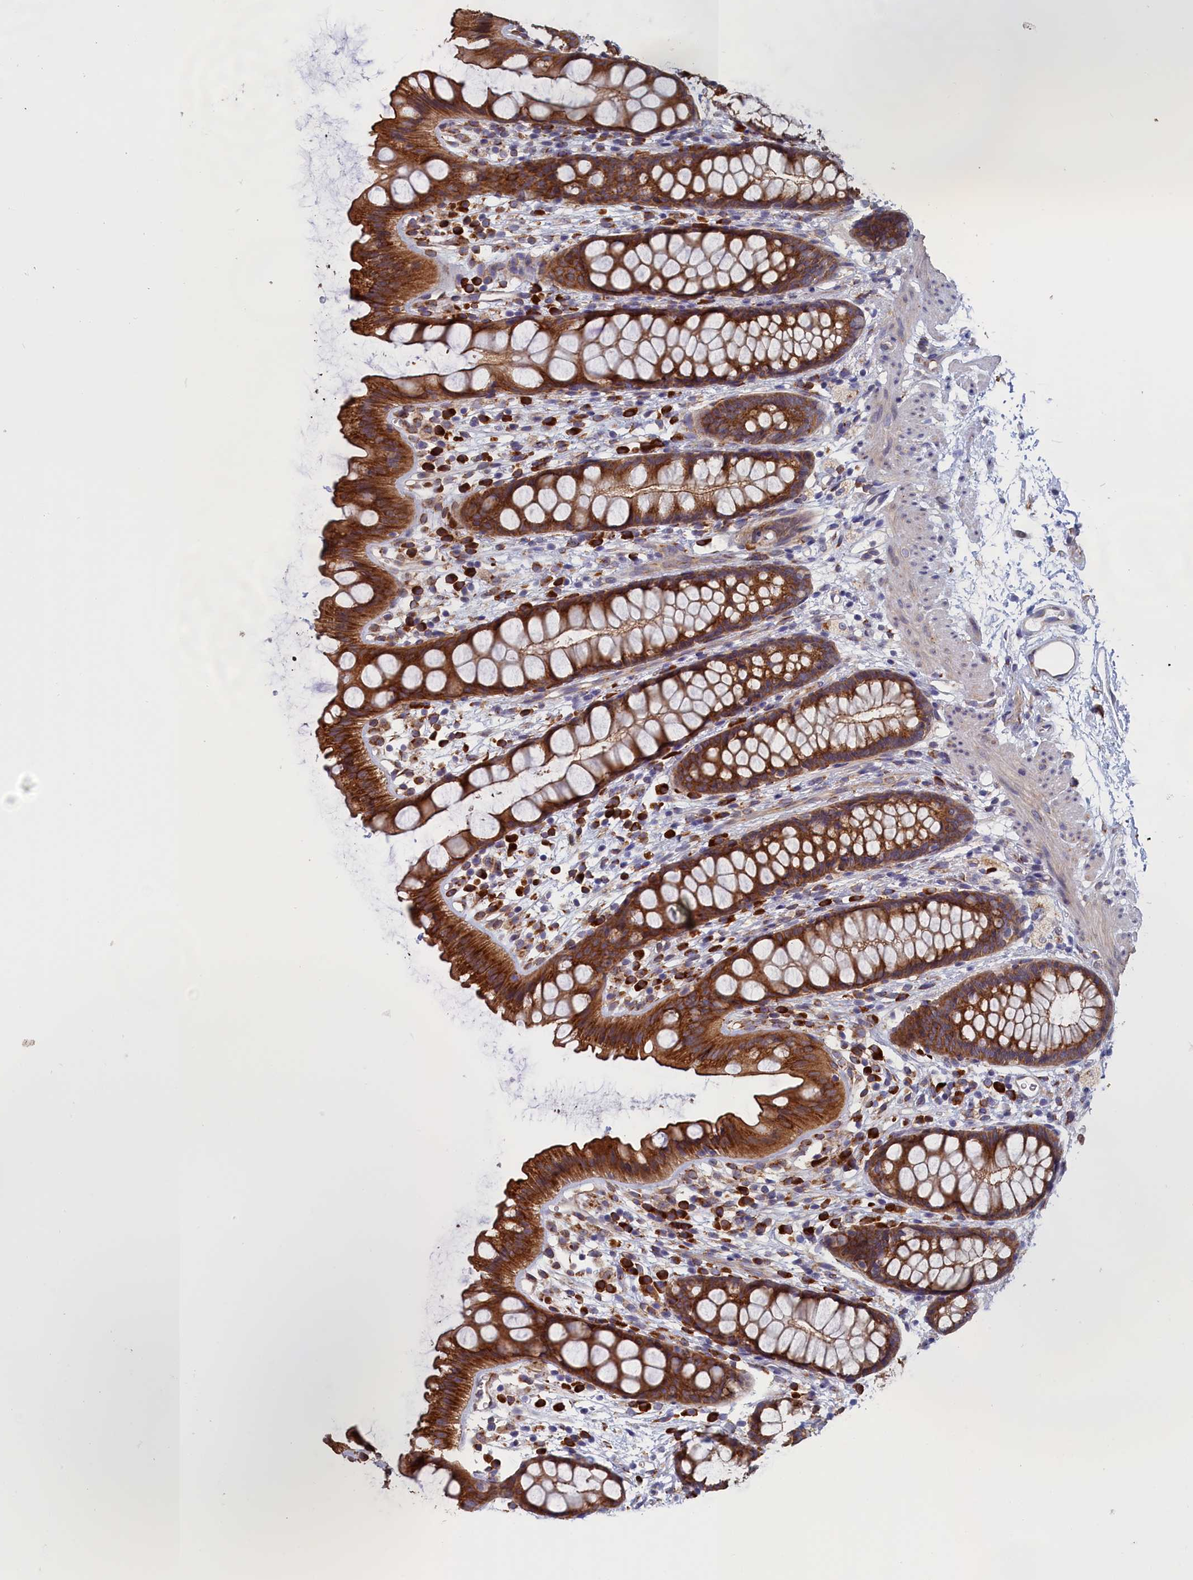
{"staining": {"intensity": "strong", "quantity": ">75%", "location": "cytoplasmic/membranous"}, "tissue": "rectum", "cell_type": "Glandular cells", "image_type": "normal", "snomed": [{"axis": "morphology", "description": "Normal tissue, NOS"}, {"axis": "topography", "description": "Rectum"}], "caption": "Protein analysis of normal rectum displays strong cytoplasmic/membranous expression in about >75% of glandular cells. (IHC, brightfield microscopy, high magnification).", "gene": "CCDC68", "patient": {"sex": "female", "age": 65}}